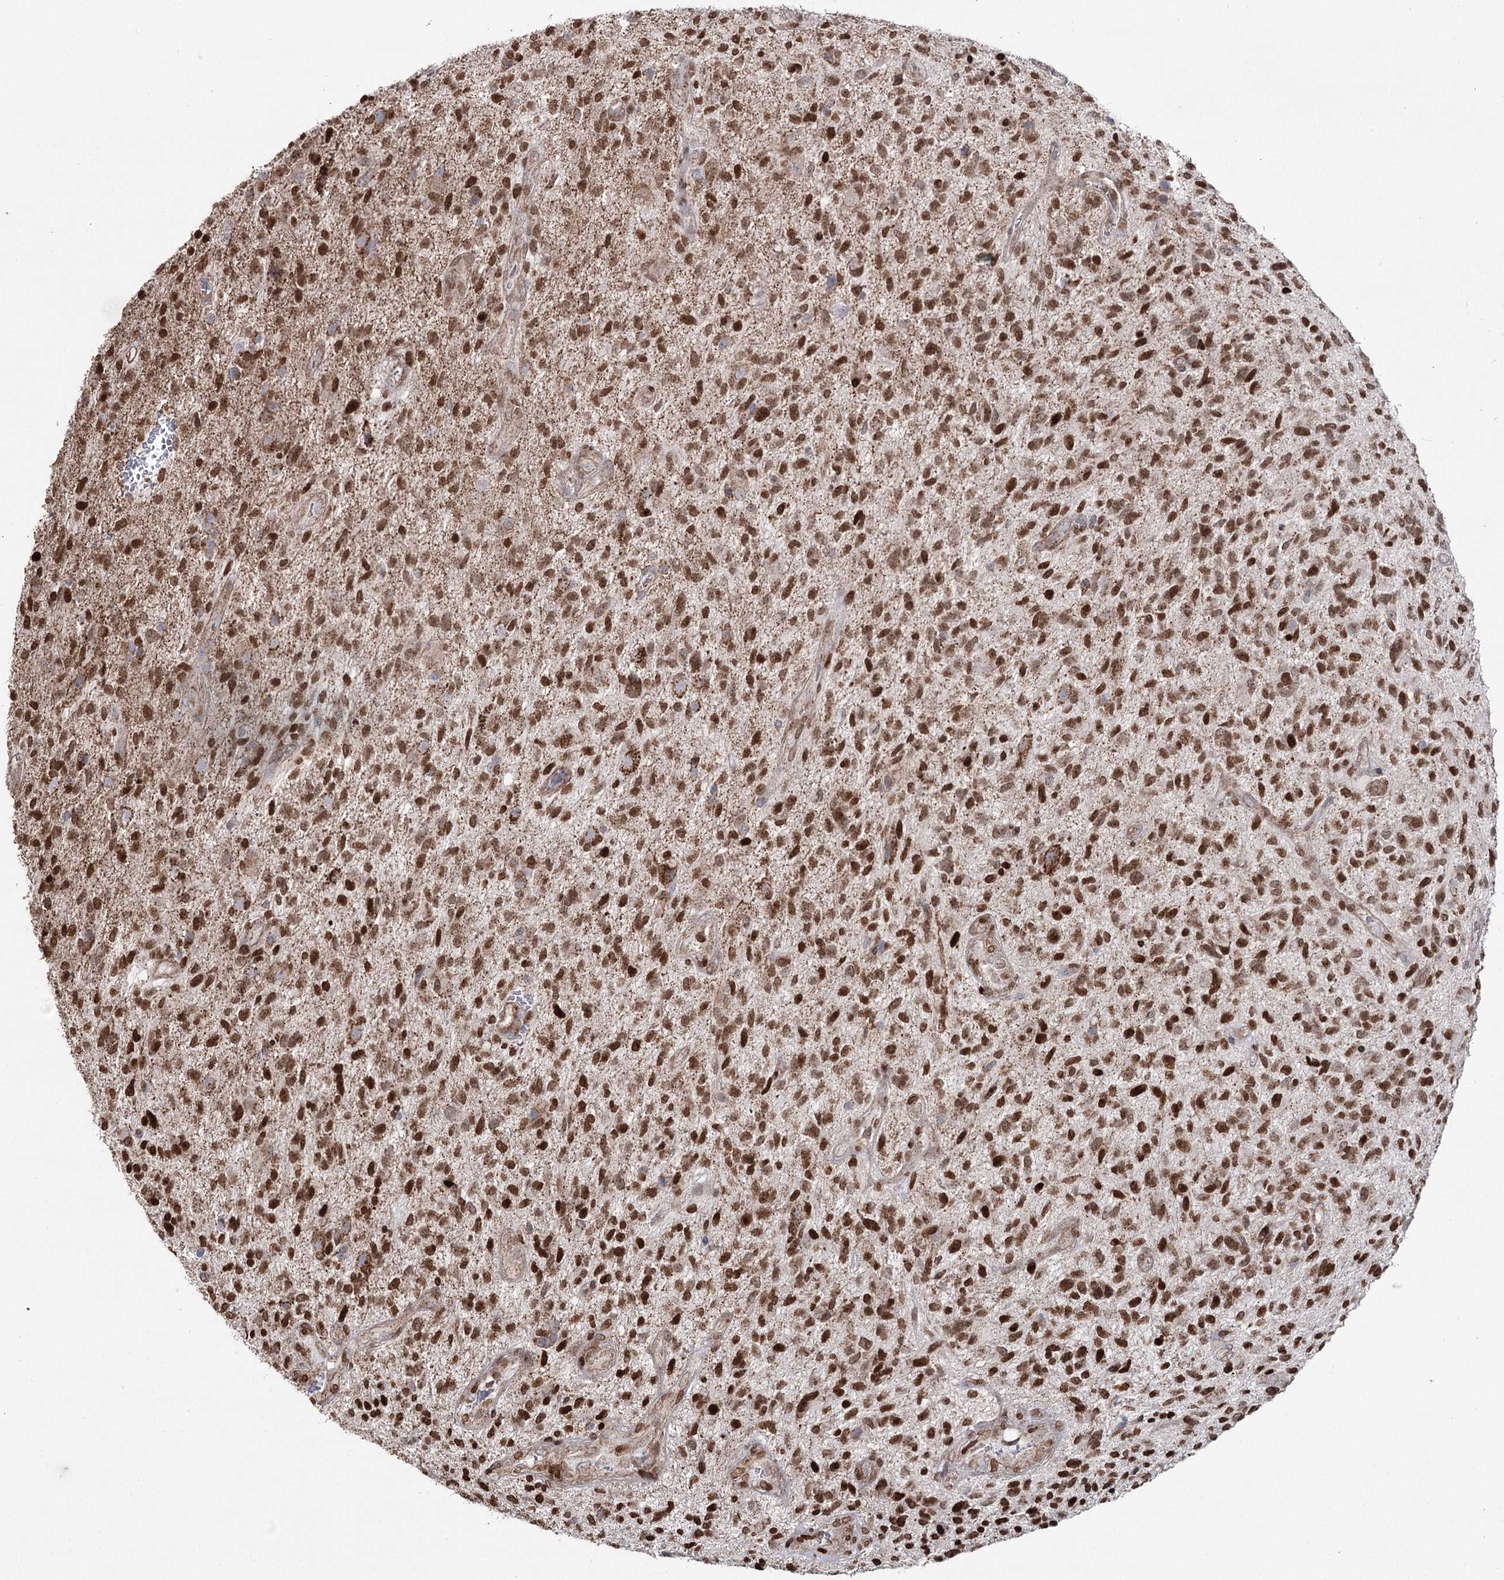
{"staining": {"intensity": "strong", "quantity": ">75%", "location": "nuclear"}, "tissue": "glioma", "cell_type": "Tumor cells", "image_type": "cancer", "snomed": [{"axis": "morphology", "description": "Glioma, malignant, High grade"}, {"axis": "topography", "description": "Brain"}], "caption": "Strong nuclear staining is appreciated in about >75% of tumor cells in malignant high-grade glioma. The protein is stained brown, and the nuclei are stained in blue (DAB IHC with brightfield microscopy, high magnification).", "gene": "PDHX", "patient": {"sex": "male", "age": 47}}